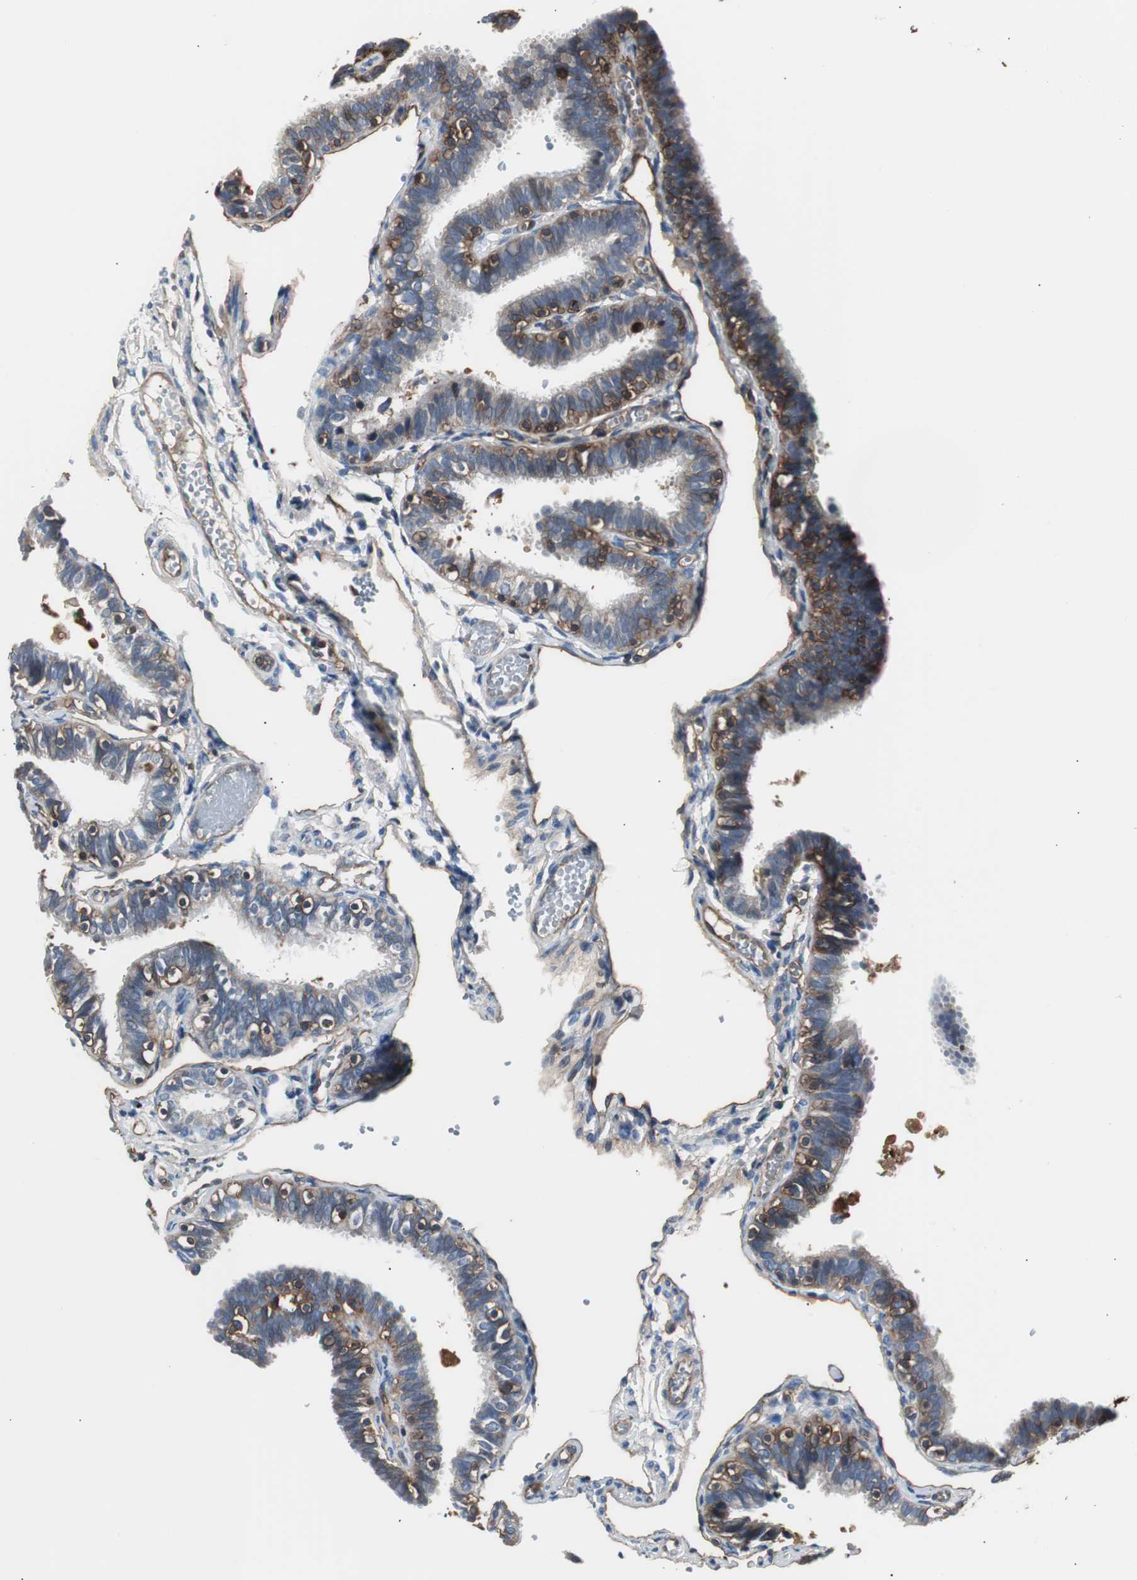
{"staining": {"intensity": "strong", "quantity": "25%-75%", "location": "cytoplasmic/membranous"}, "tissue": "fallopian tube", "cell_type": "Glandular cells", "image_type": "normal", "snomed": [{"axis": "morphology", "description": "Normal tissue, NOS"}, {"axis": "topography", "description": "Fallopian tube"}], "caption": "Approximately 25%-75% of glandular cells in unremarkable fallopian tube show strong cytoplasmic/membranous protein positivity as visualized by brown immunohistochemical staining.", "gene": "B2M", "patient": {"sex": "female", "age": 46}}